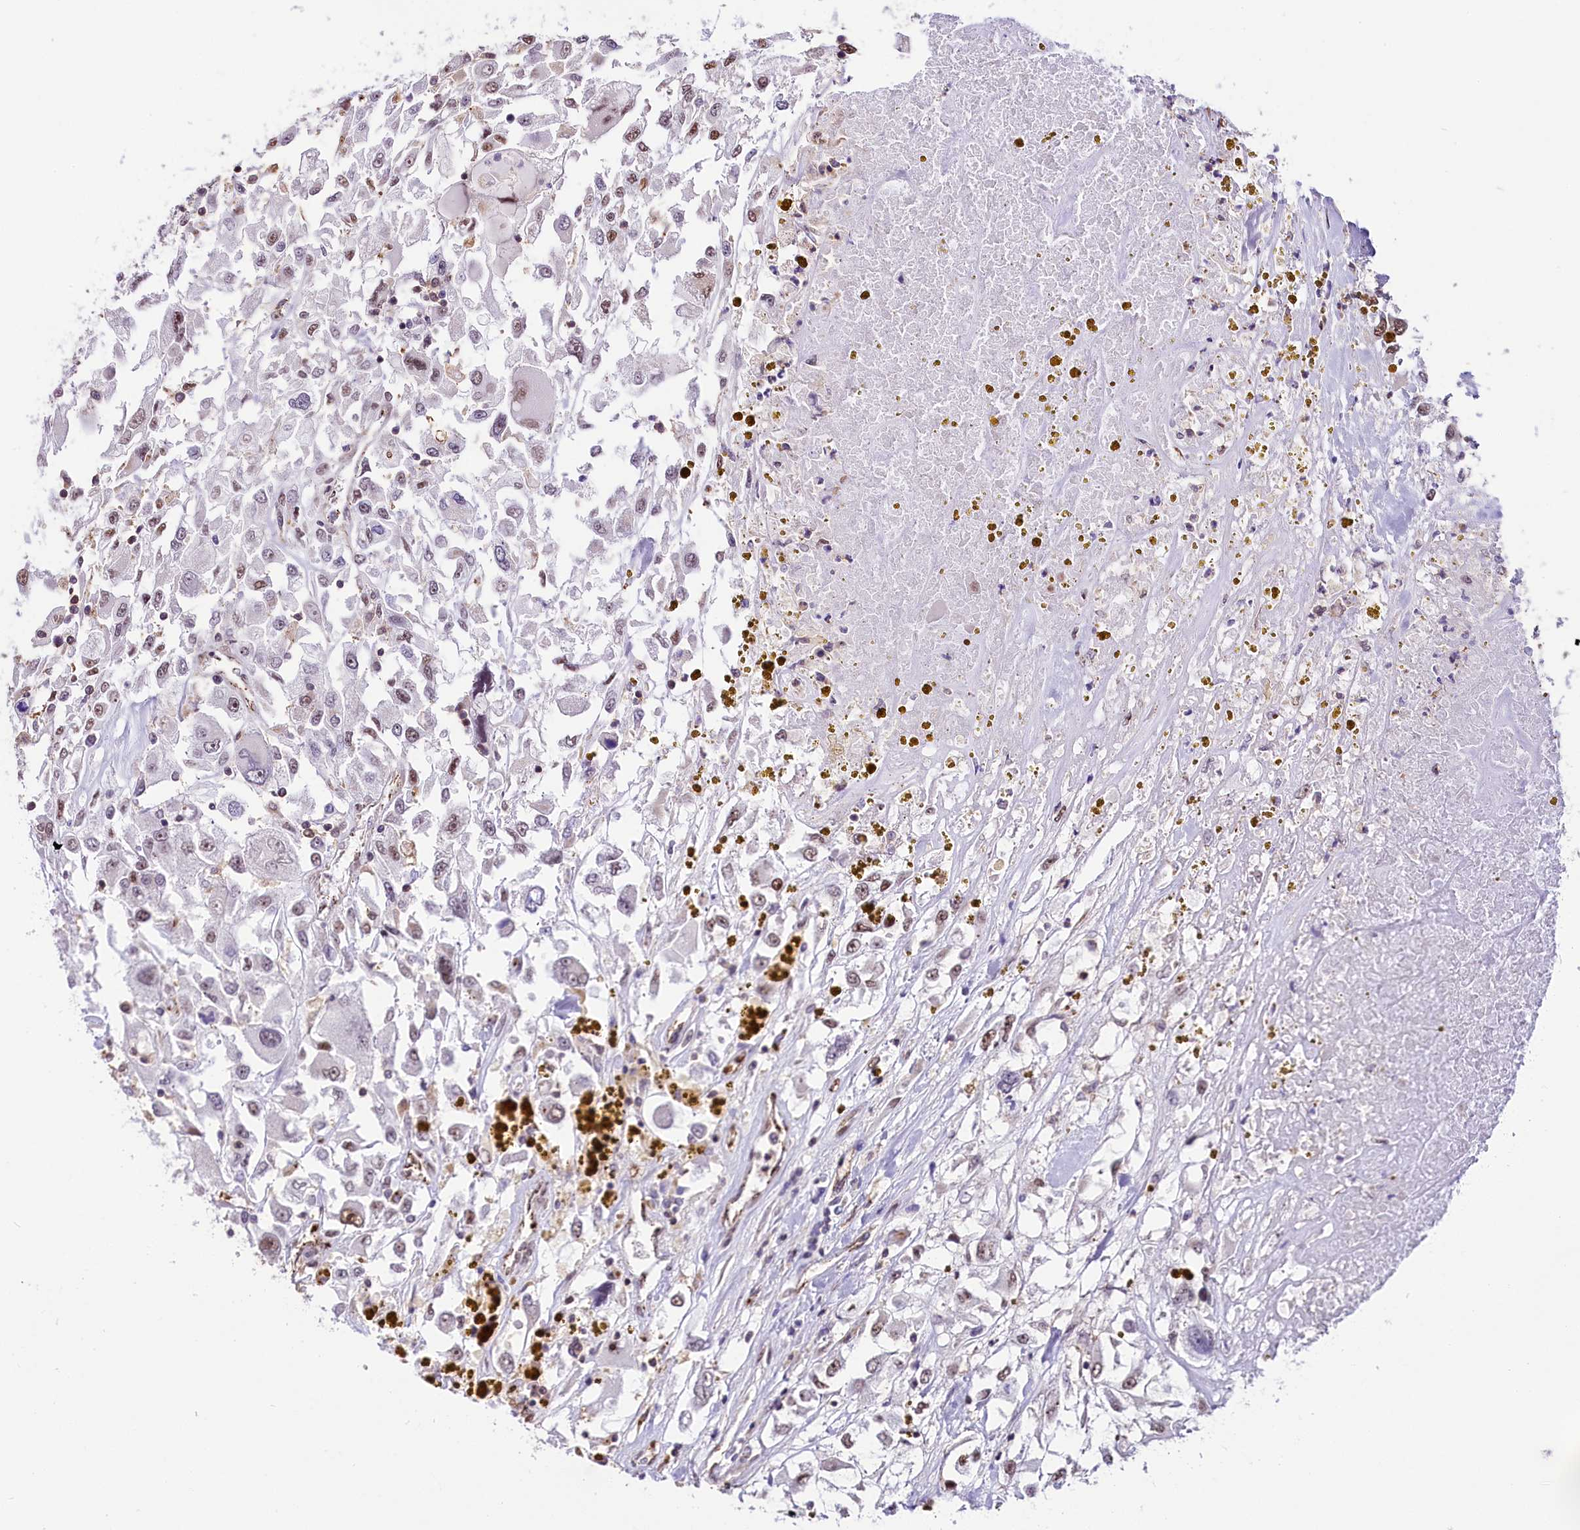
{"staining": {"intensity": "weak", "quantity": "<25%", "location": "nuclear"}, "tissue": "renal cancer", "cell_type": "Tumor cells", "image_type": "cancer", "snomed": [{"axis": "morphology", "description": "Adenocarcinoma, NOS"}, {"axis": "topography", "description": "Kidney"}], "caption": "This is an immunohistochemistry (IHC) image of renal cancer (adenocarcinoma). There is no positivity in tumor cells.", "gene": "MRPL54", "patient": {"sex": "female", "age": 52}}